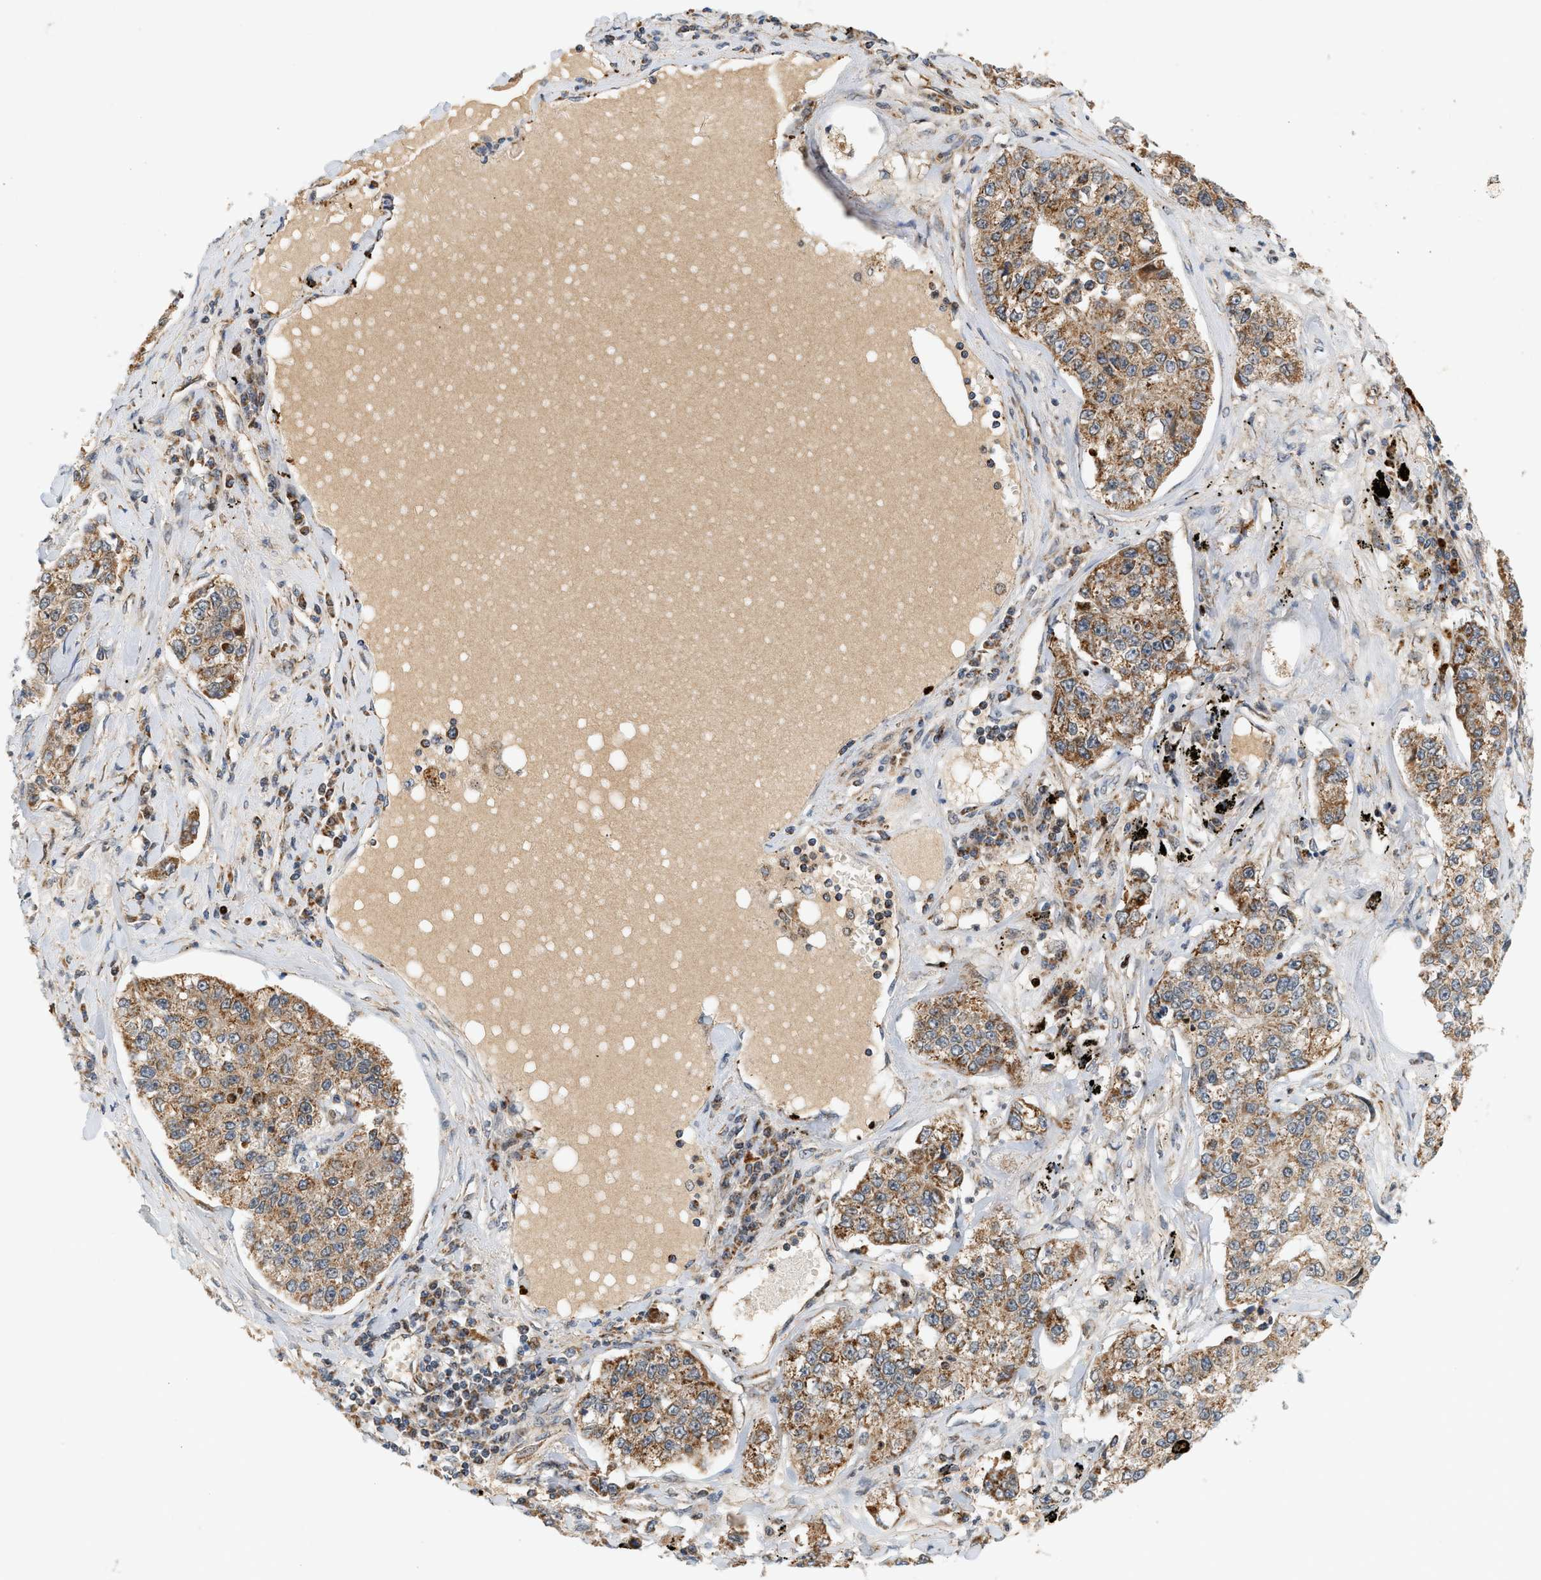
{"staining": {"intensity": "strong", "quantity": ">75%", "location": "cytoplasmic/membranous"}, "tissue": "lung cancer", "cell_type": "Tumor cells", "image_type": "cancer", "snomed": [{"axis": "morphology", "description": "Adenocarcinoma, NOS"}, {"axis": "topography", "description": "Lung"}], "caption": "Protein staining exhibits strong cytoplasmic/membranous staining in approximately >75% of tumor cells in lung adenocarcinoma.", "gene": "MCU", "patient": {"sex": "male", "age": 49}}